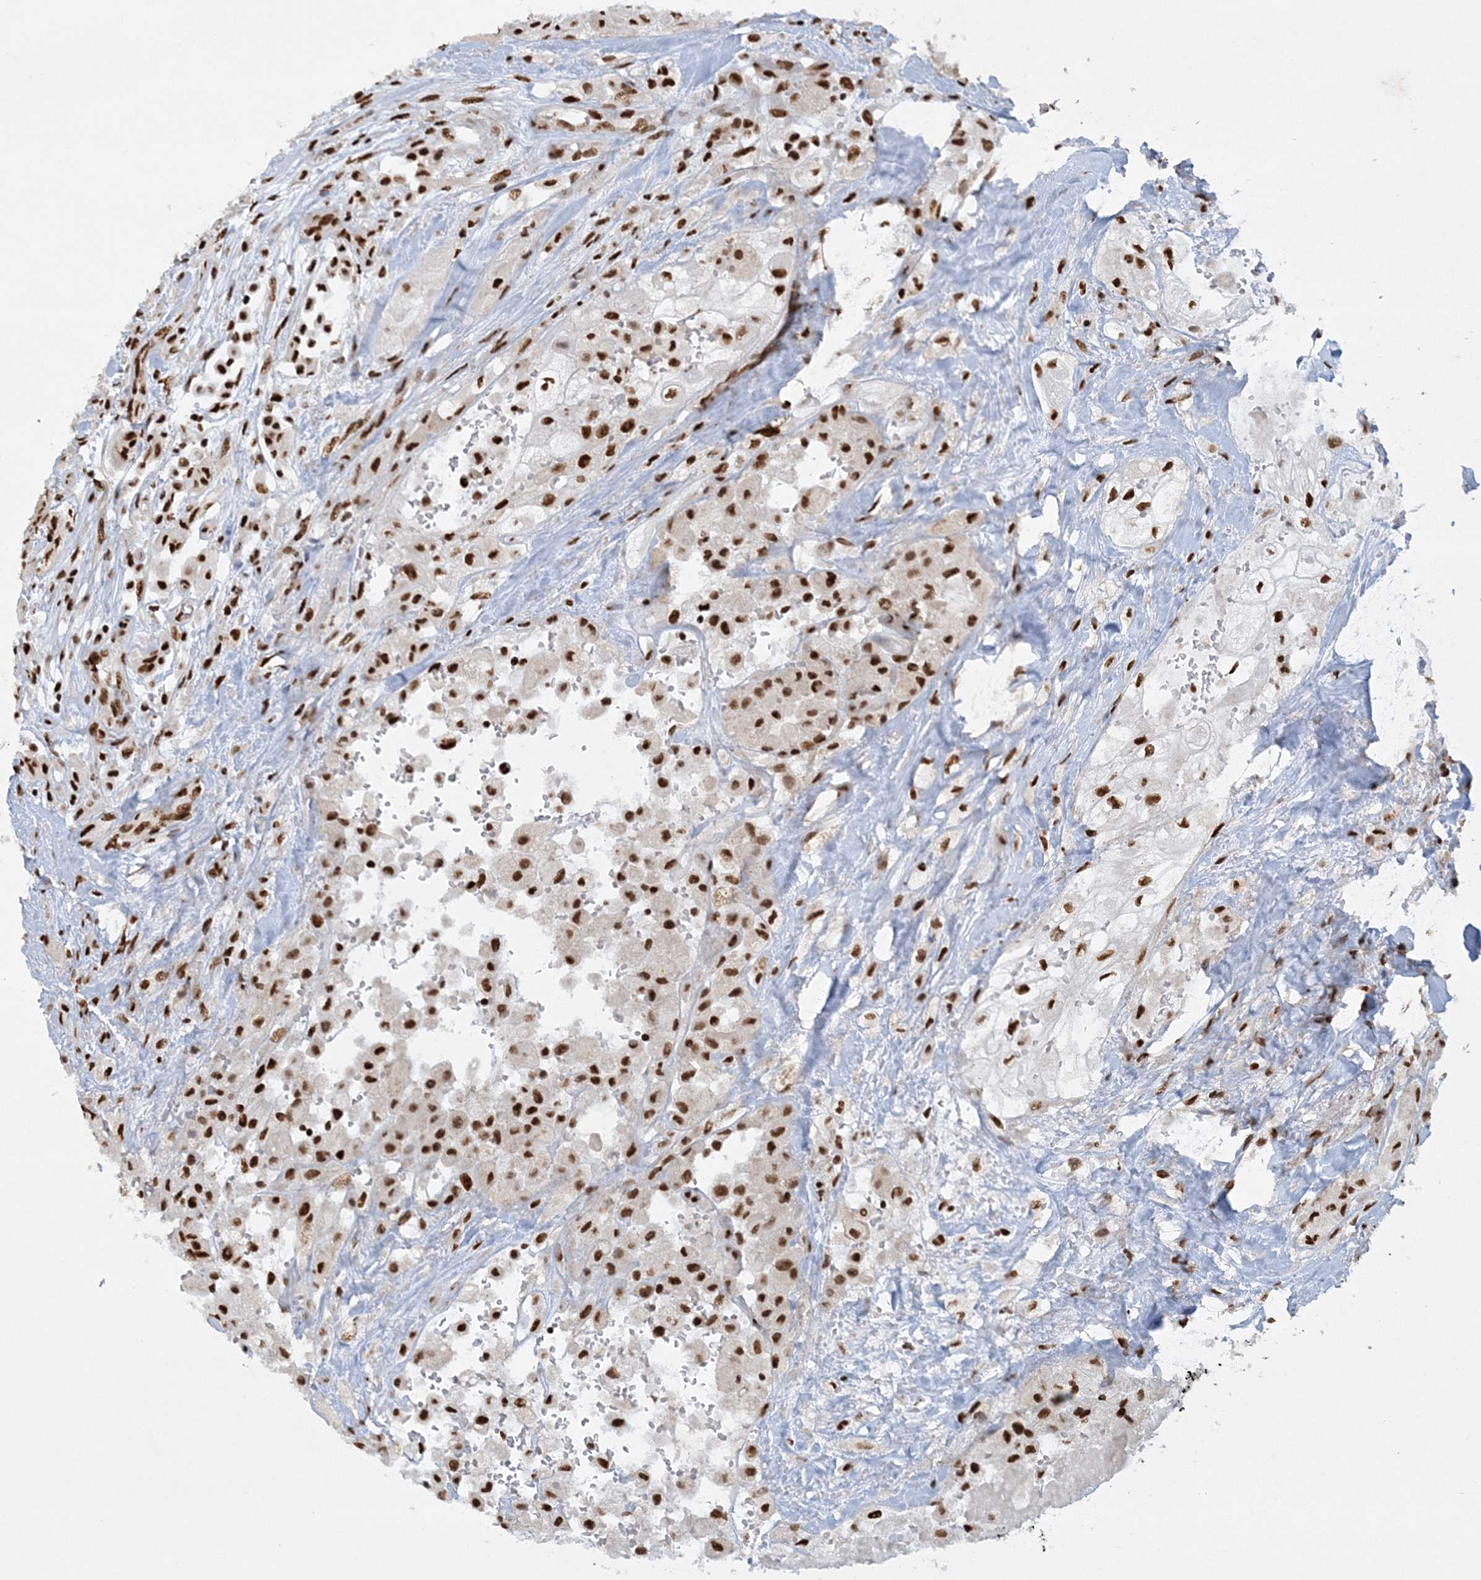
{"staining": {"intensity": "strong", "quantity": ">75%", "location": "nuclear"}, "tissue": "thyroid cancer", "cell_type": "Tumor cells", "image_type": "cancer", "snomed": [{"axis": "morphology", "description": "Papillary adenocarcinoma, NOS"}, {"axis": "topography", "description": "Thyroid gland"}], "caption": "Immunohistochemistry (IHC) staining of thyroid papillary adenocarcinoma, which demonstrates high levels of strong nuclear positivity in approximately >75% of tumor cells indicating strong nuclear protein expression. The staining was performed using DAB (3,3'-diaminobenzidine) (brown) for protein detection and nuclei were counterstained in hematoxylin (blue).", "gene": "DELE1", "patient": {"sex": "female", "age": 59}}